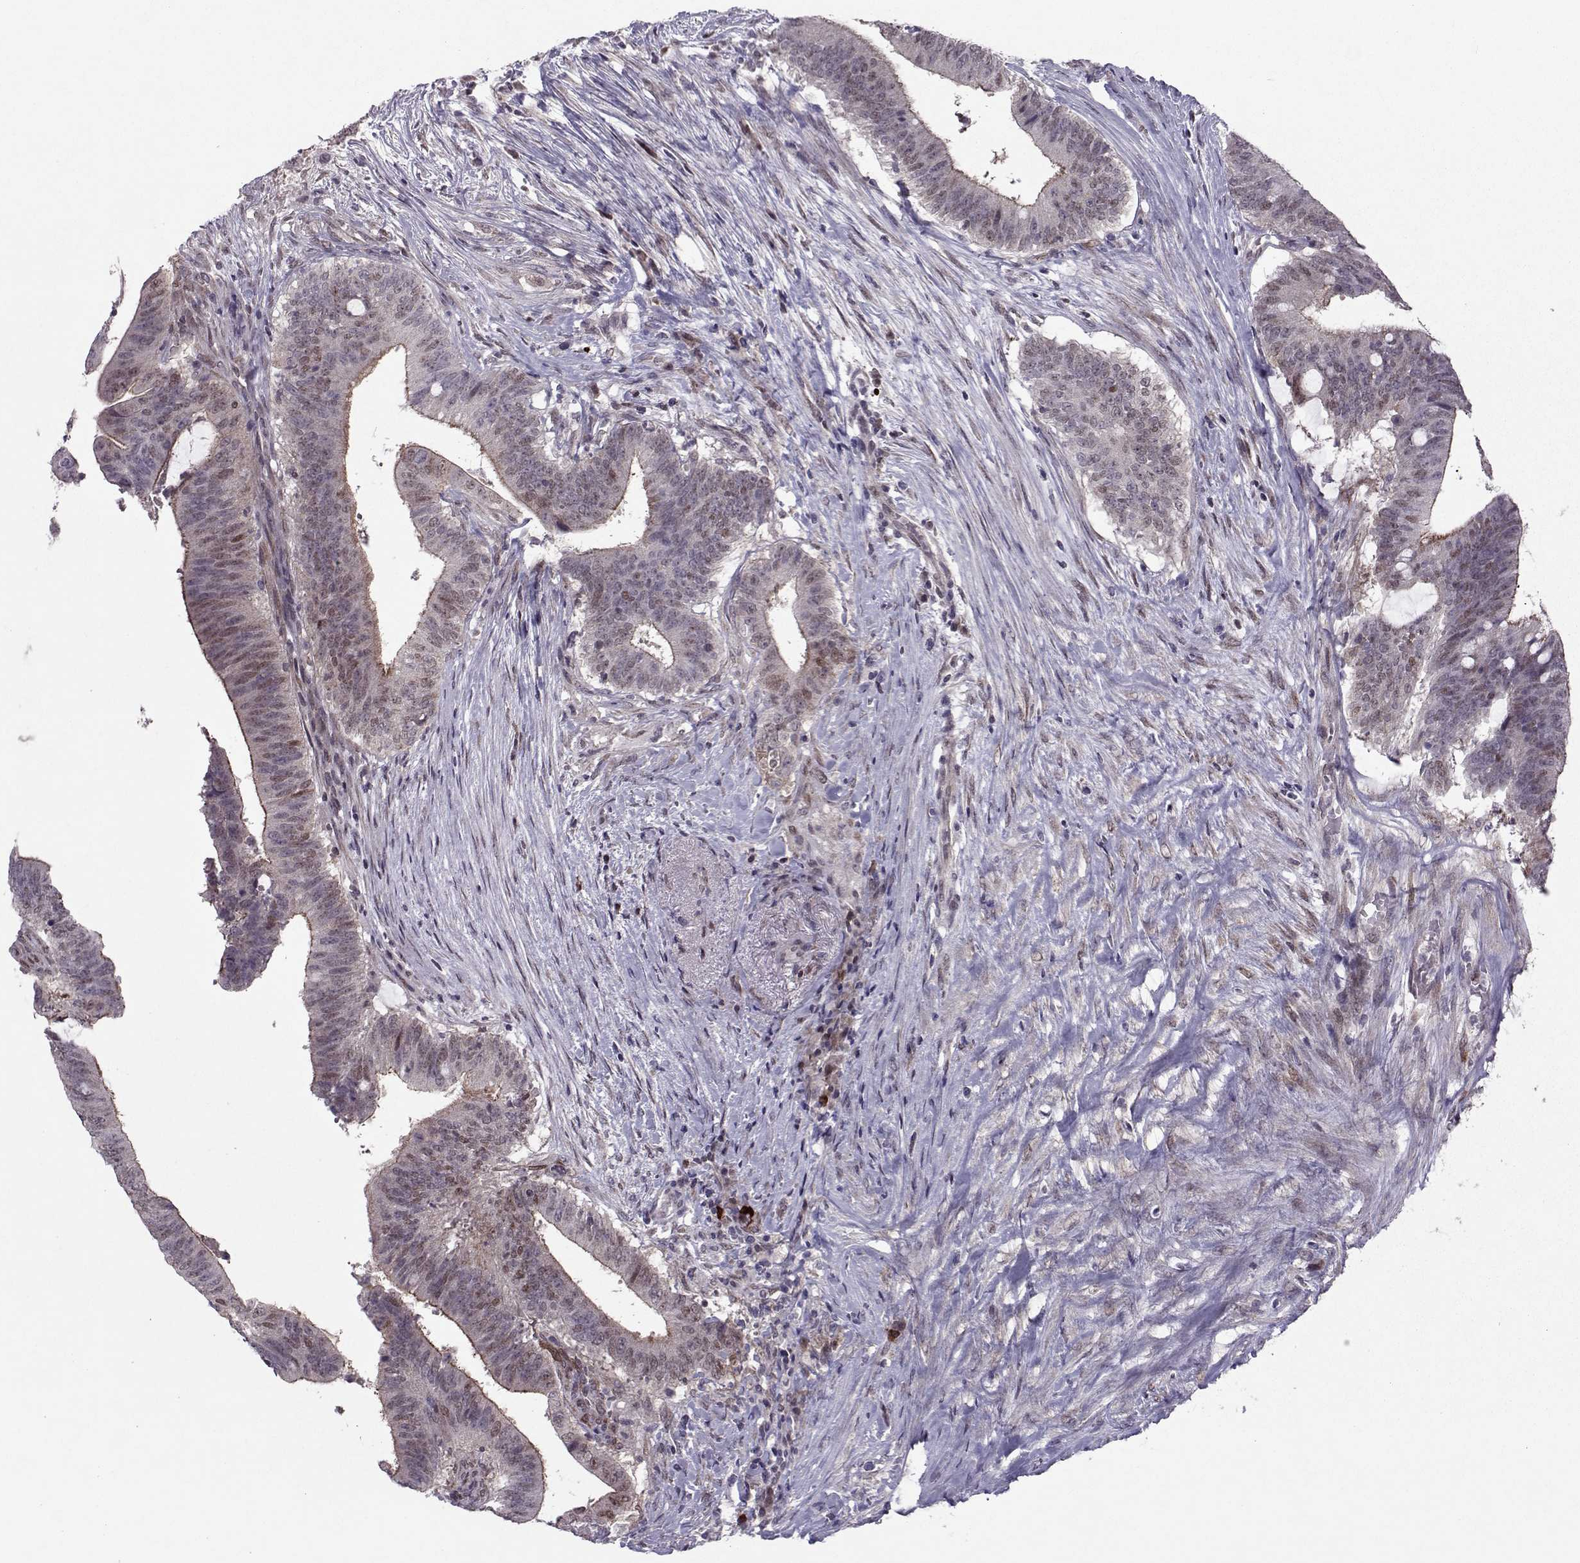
{"staining": {"intensity": "moderate", "quantity": "25%-75%", "location": "cytoplasmic/membranous,nuclear"}, "tissue": "colorectal cancer", "cell_type": "Tumor cells", "image_type": "cancer", "snomed": [{"axis": "morphology", "description": "Adenocarcinoma, NOS"}, {"axis": "topography", "description": "Colon"}], "caption": "High-magnification brightfield microscopy of adenocarcinoma (colorectal) stained with DAB (brown) and counterstained with hematoxylin (blue). tumor cells exhibit moderate cytoplasmic/membranous and nuclear expression is present in approximately25%-75% of cells. (IHC, brightfield microscopy, high magnification).", "gene": "CDK4", "patient": {"sex": "female", "age": 43}}